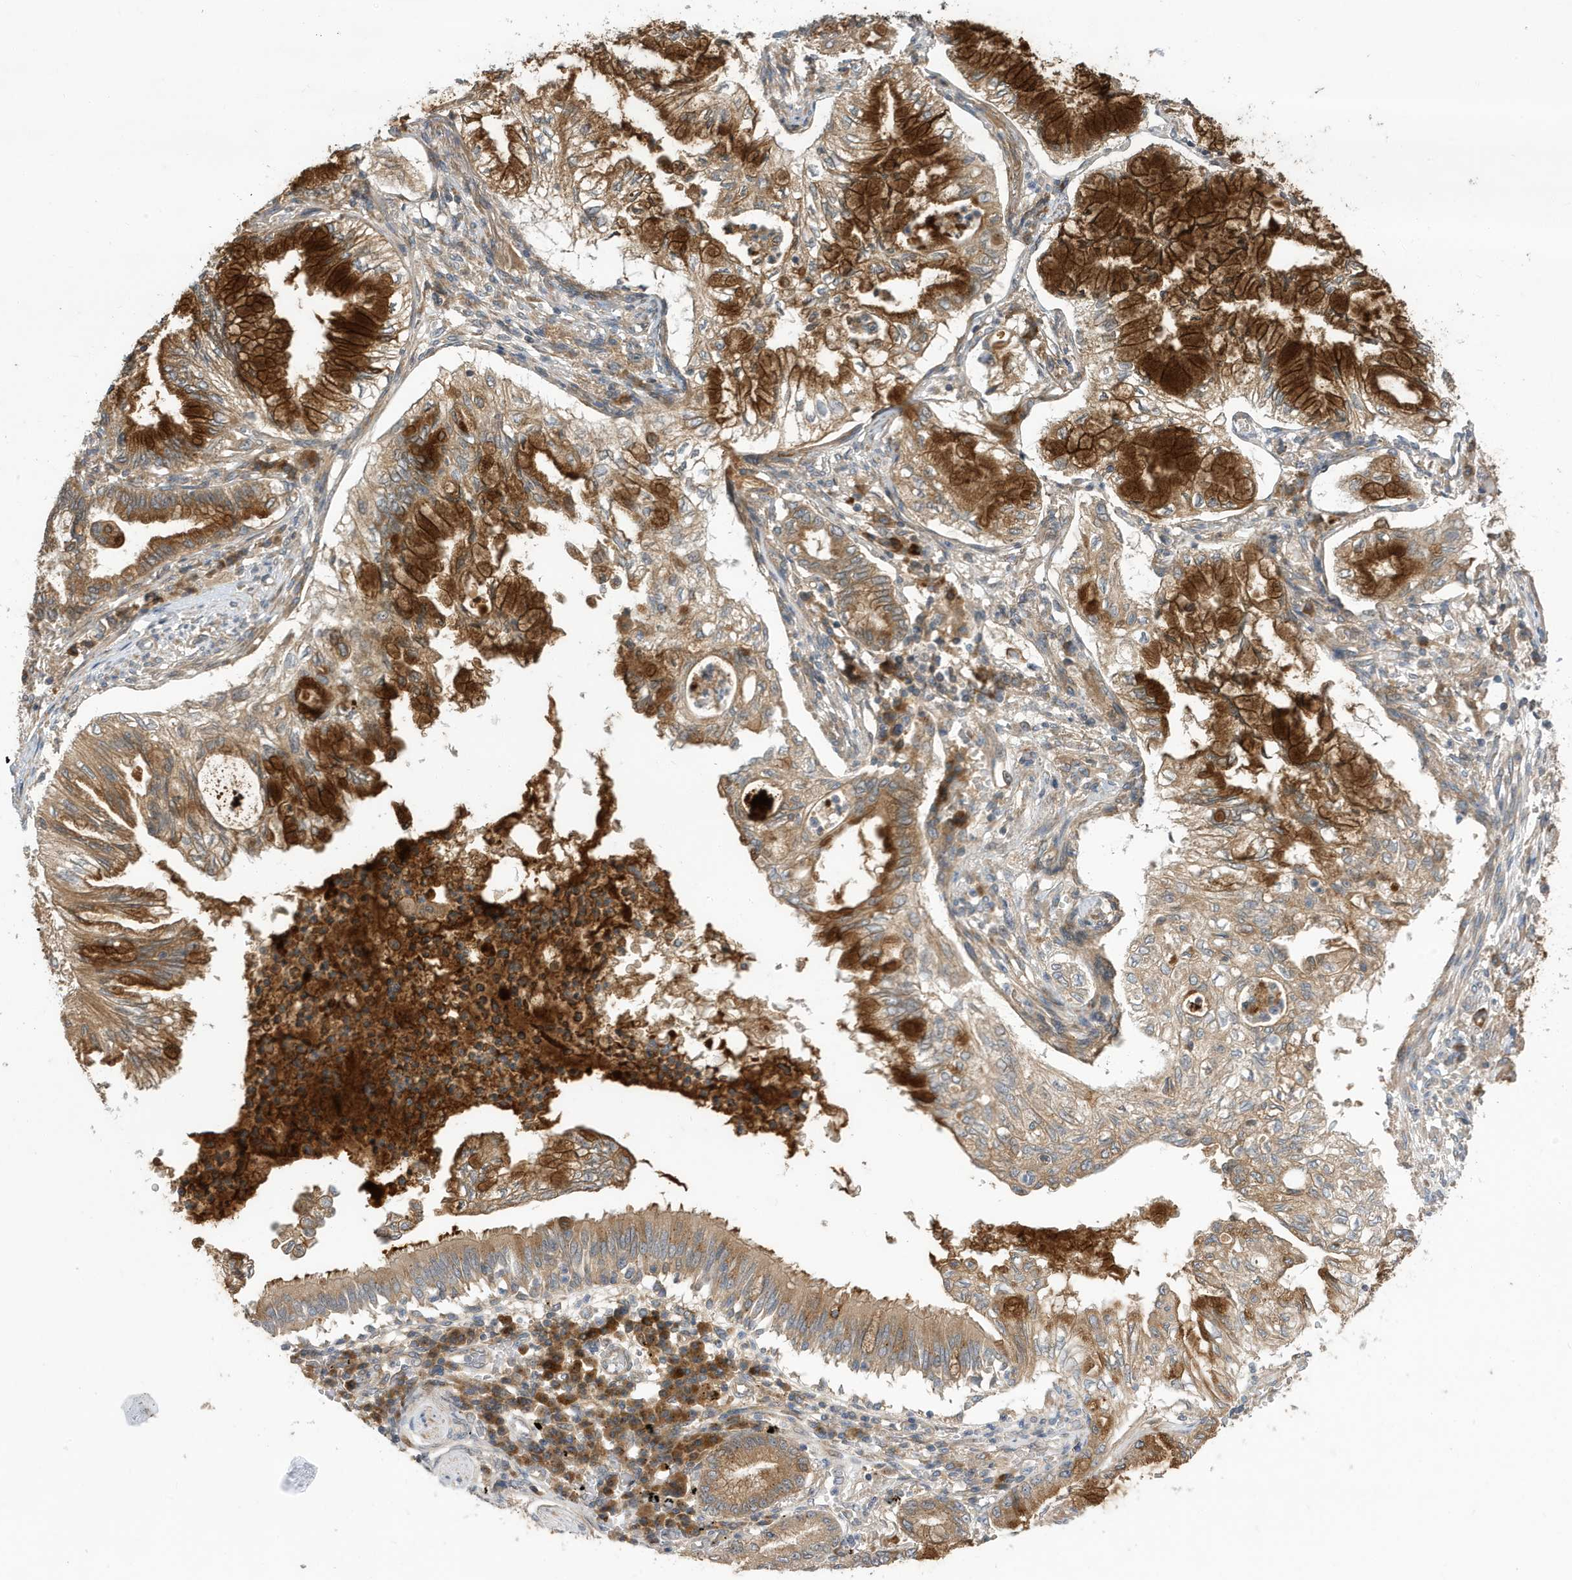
{"staining": {"intensity": "strong", "quantity": "25%-75%", "location": "cytoplasmic/membranous"}, "tissue": "lung cancer", "cell_type": "Tumor cells", "image_type": "cancer", "snomed": [{"axis": "morphology", "description": "Adenocarcinoma, NOS"}, {"axis": "topography", "description": "Lung"}], "caption": "Protein expression analysis of lung adenocarcinoma reveals strong cytoplasmic/membranous expression in about 25%-75% of tumor cells.", "gene": "LAPTM4A", "patient": {"sex": "female", "age": 70}}